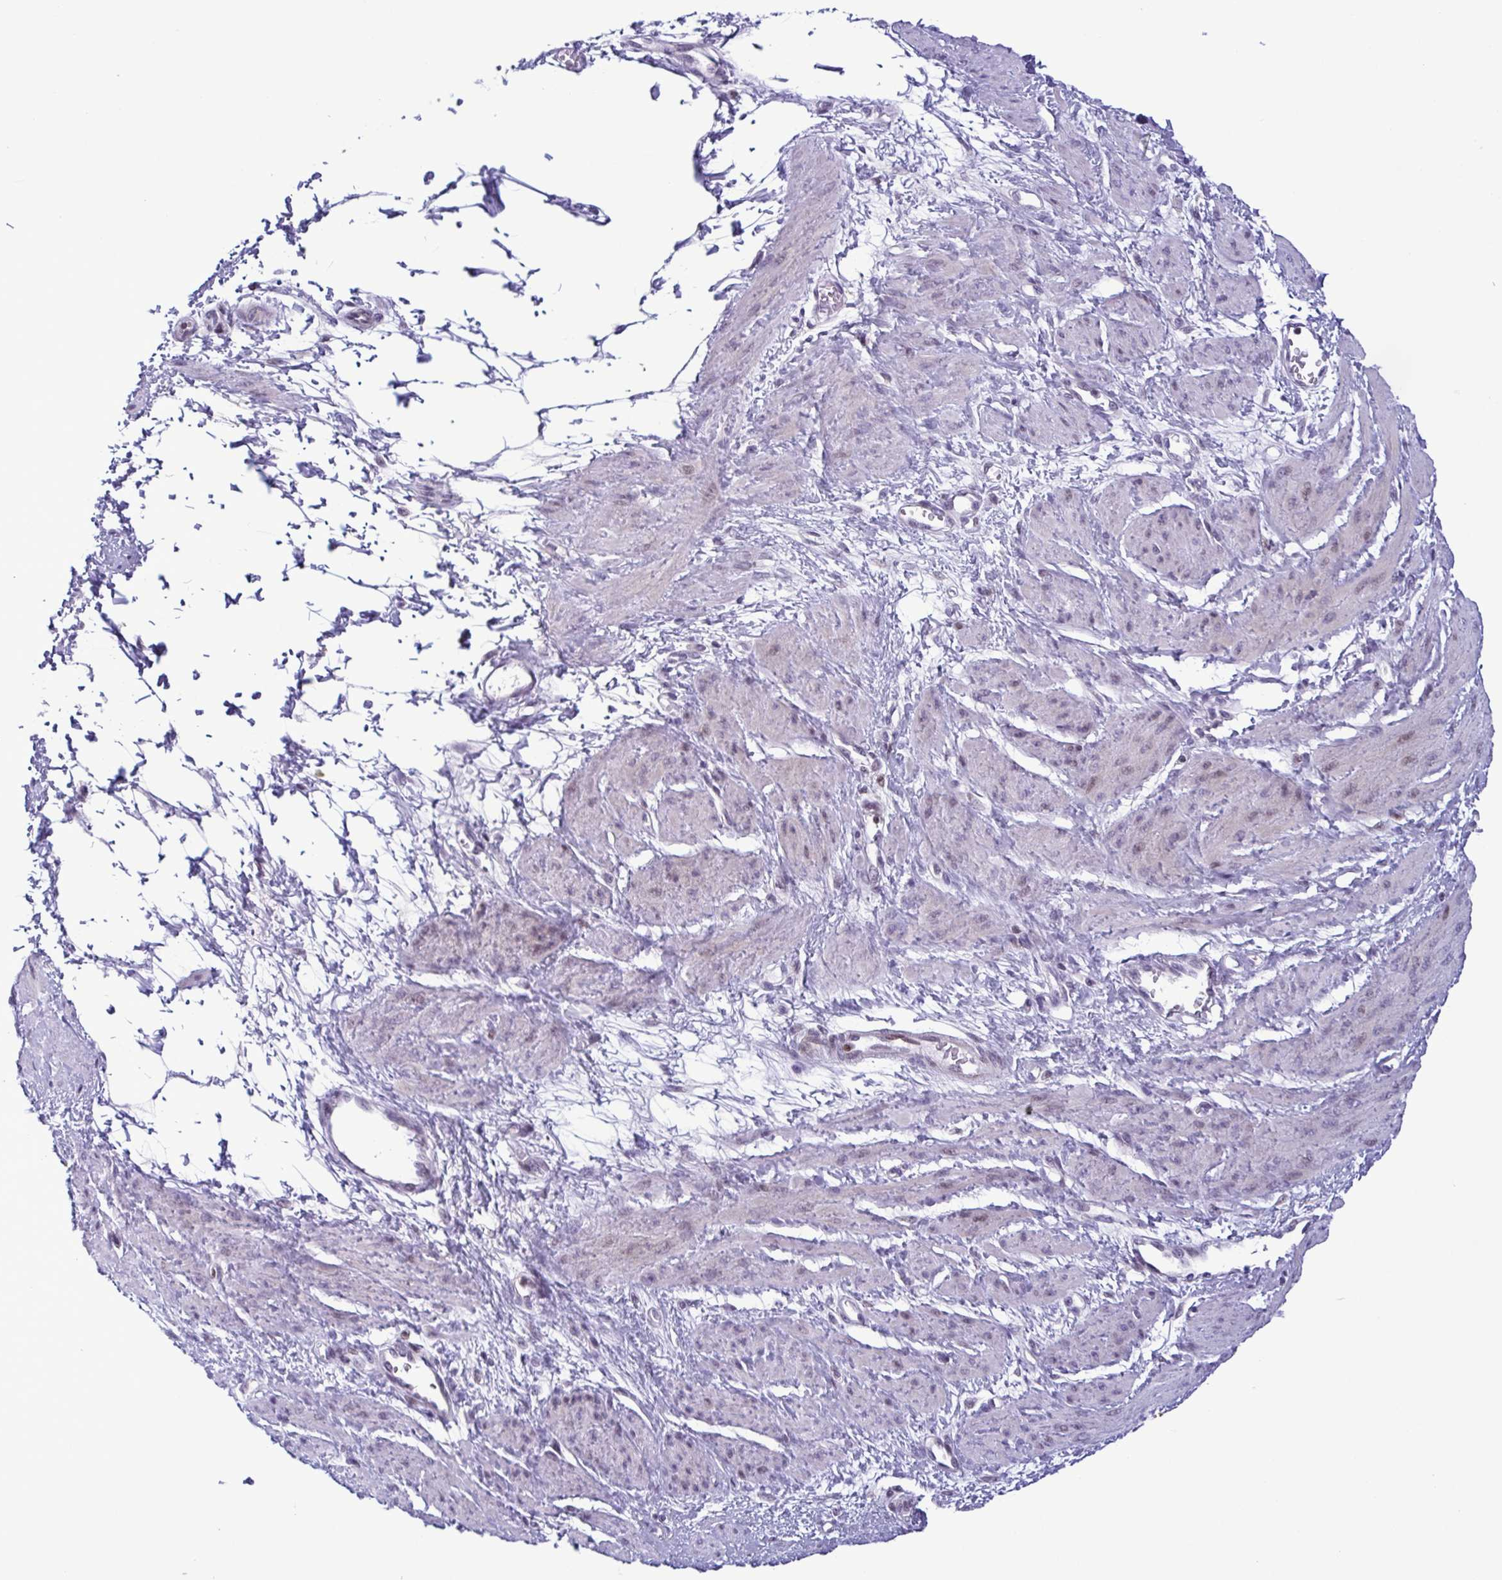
{"staining": {"intensity": "weak", "quantity": "<25%", "location": "nuclear"}, "tissue": "smooth muscle", "cell_type": "Smooth muscle cells", "image_type": "normal", "snomed": [{"axis": "morphology", "description": "Normal tissue, NOS"}, {"axis": "topography", "description": "Smooth muscle"}, {"axis": "topography", "description": "Uterus"}], "caption": "IHC of normal smooth muscle exhibits no positivity in smooth muscle cells. The staining is performed using DAB (3,3'-diaminobenzidine) brown chromogen with nuclei counter-stained in using hematoxylin.", "gene": "IRF1", "patient": {"sex": "female", "age": 39}}